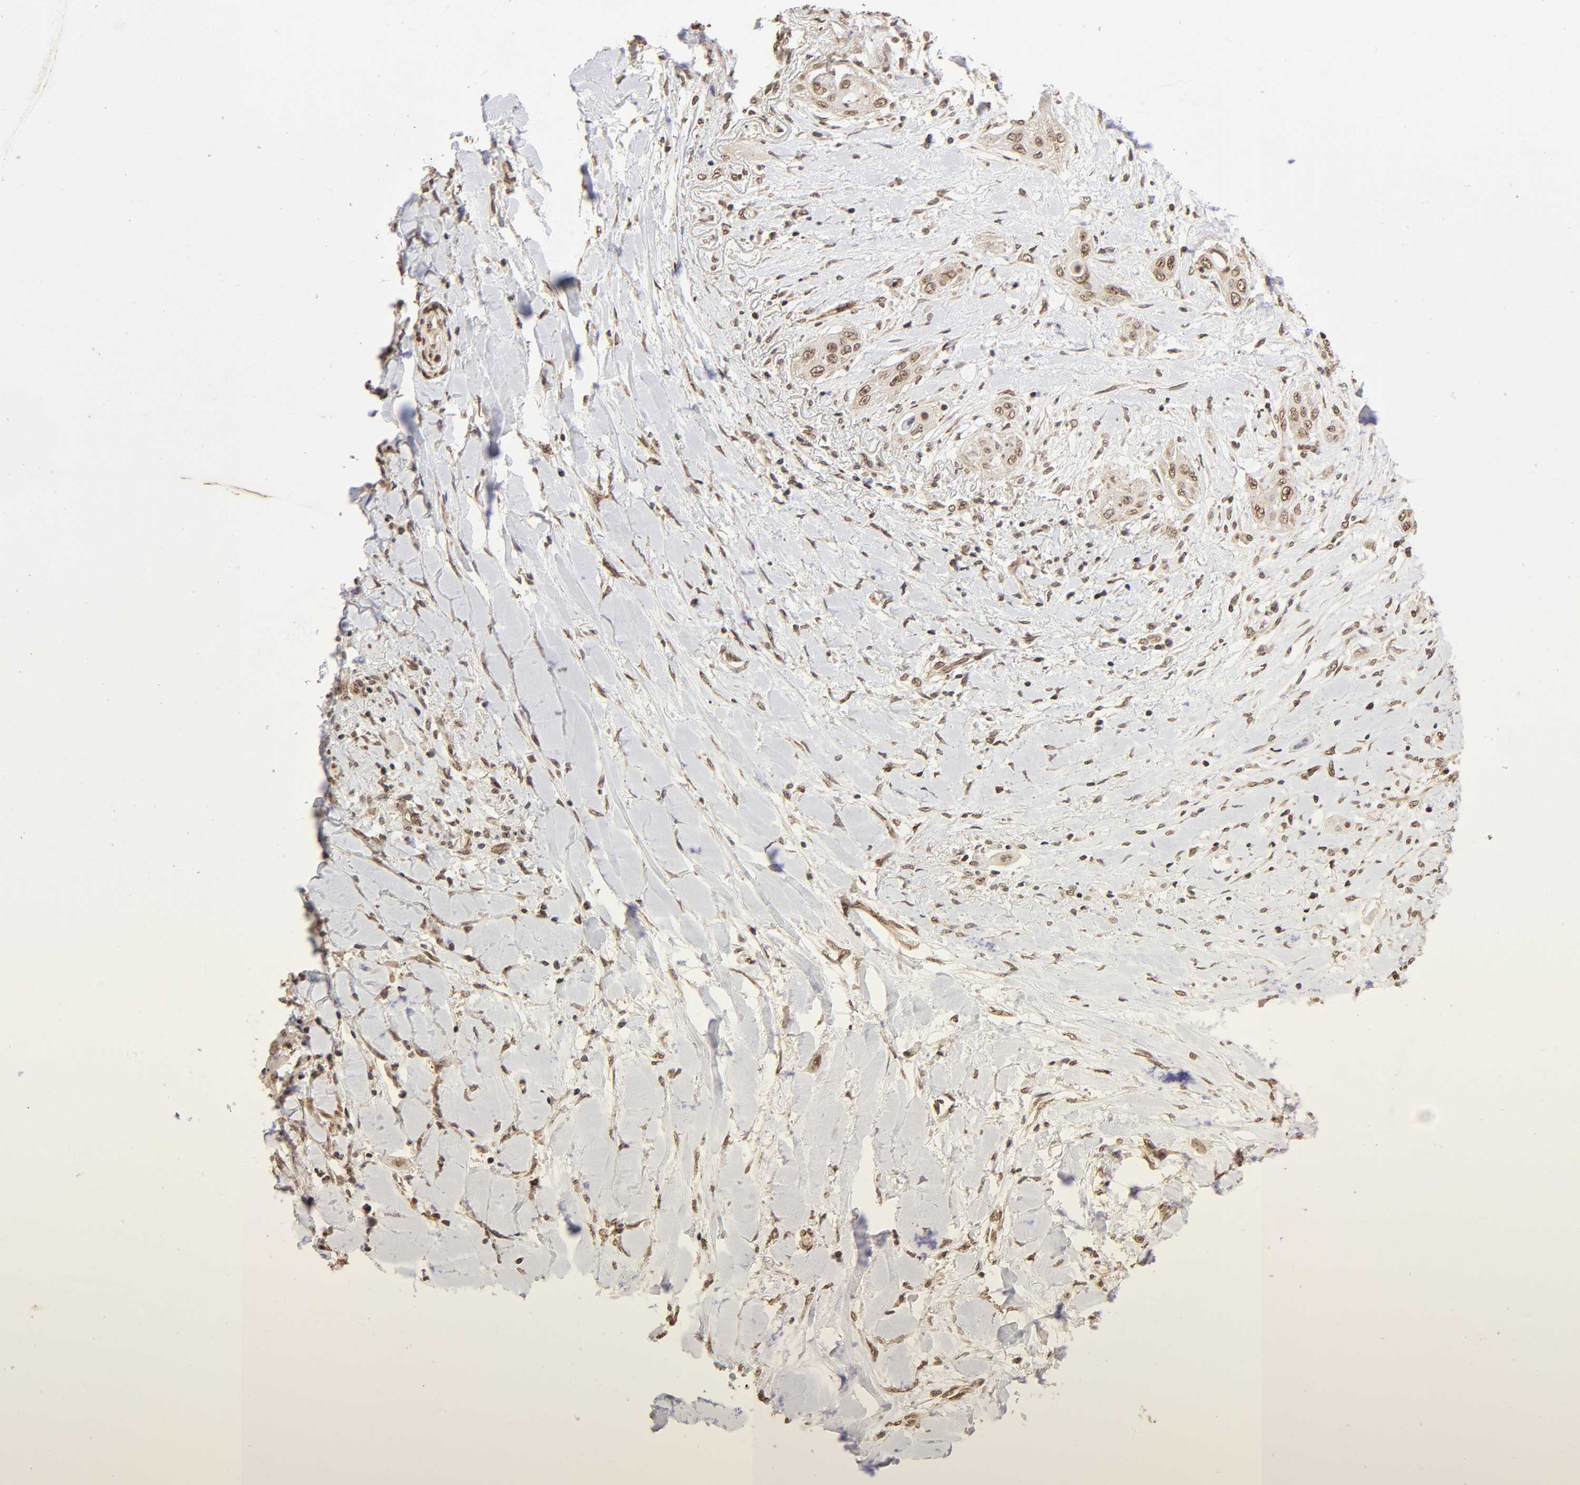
{"staining": {"intensity": "weak", "quantity": ">75%", "location": "nuclear"}, "tissue": "lung cancer", "cell_type": "Tumor cells", "image_type": "cancer", "snomed": [{"axis": "morphology", "description": "Squamous cell carcinoma, NOS"}, {"axis": "topography", "description": "Lung"}], "caption": "The photomicrograph exhibits immunohistochemical staining of lung cancer. There is weak nuclear staining is present in about >75% of tumor cells.", "gene": "MLLT6", "patient": {"sex": "female", "age": 47}}